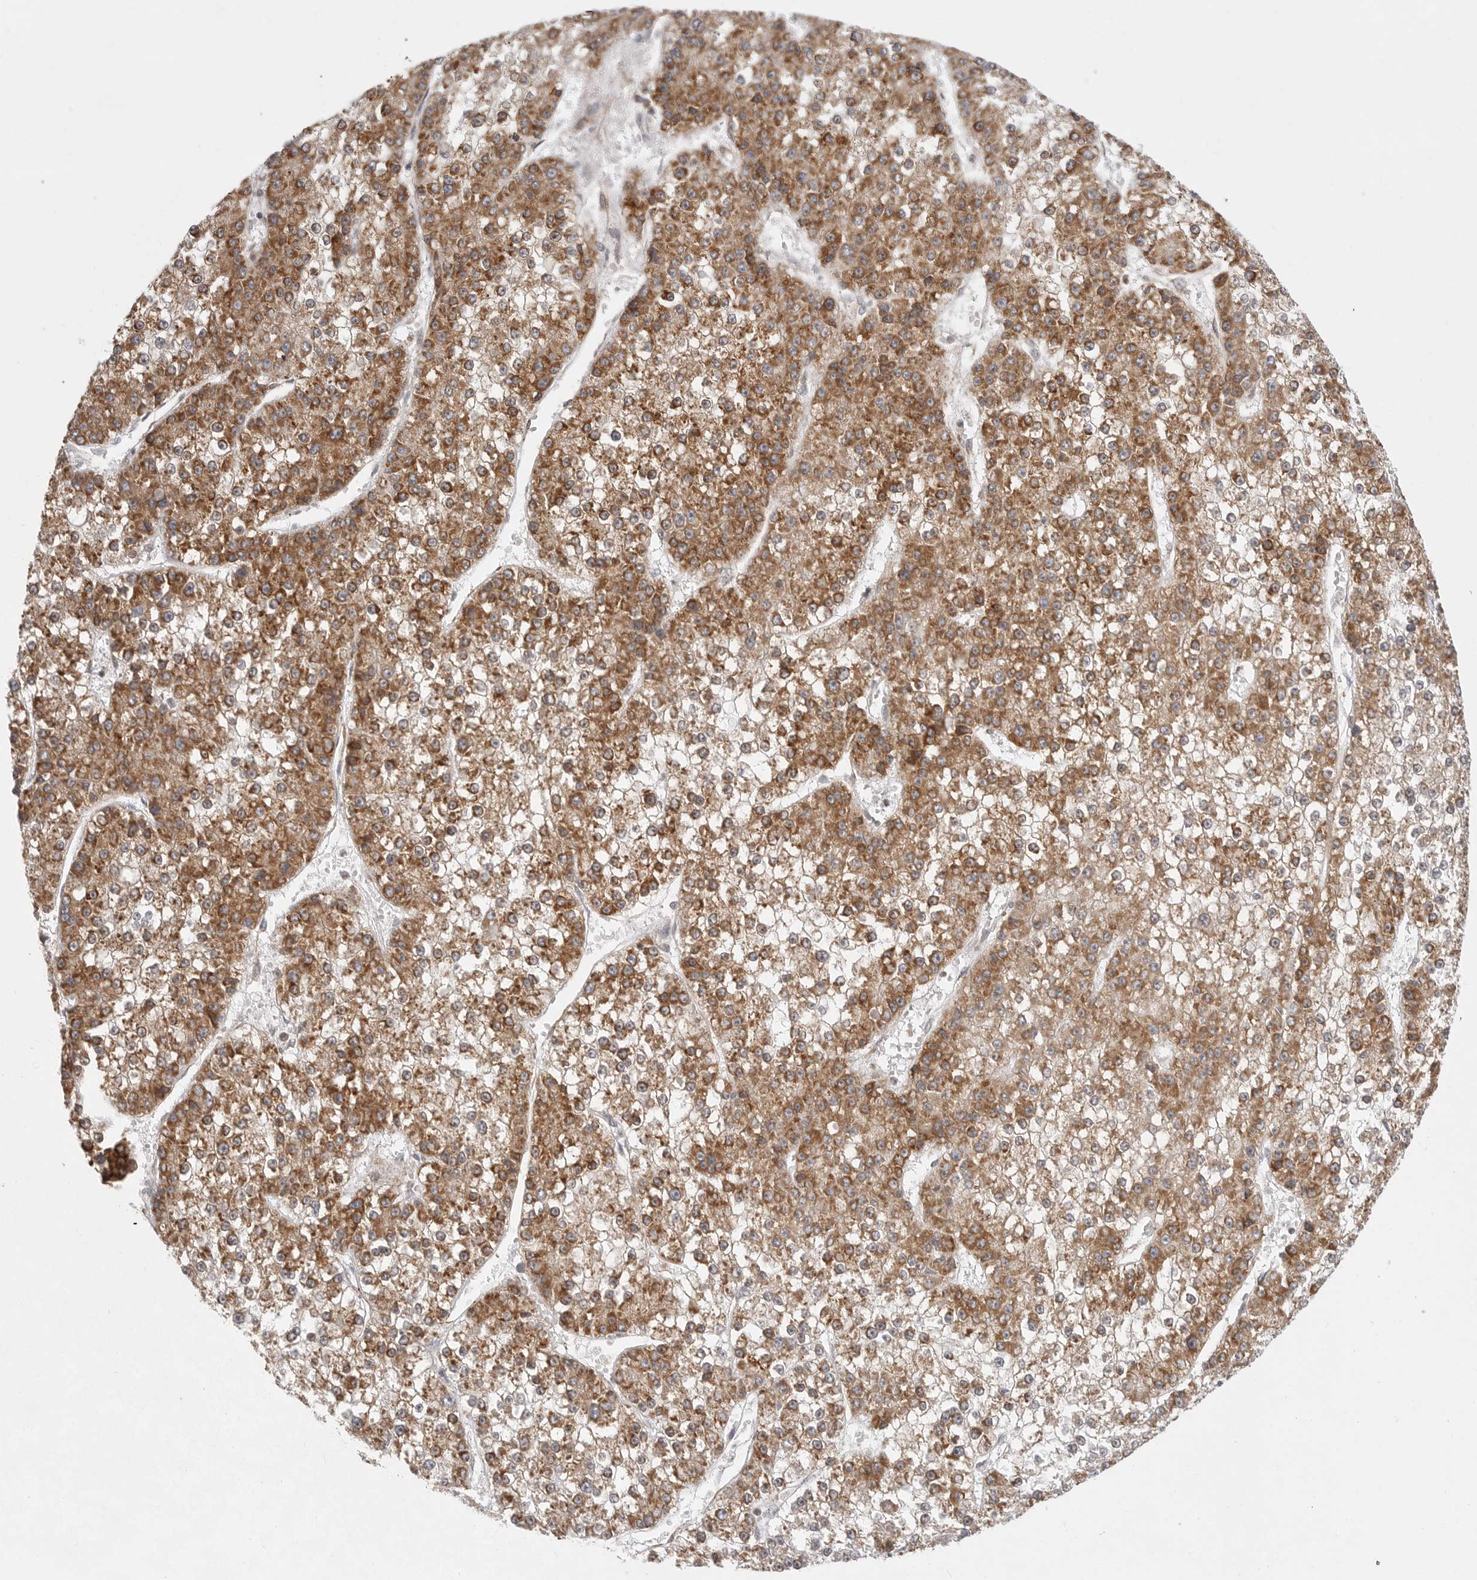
{"staining": {"intensity": "moderate", "quantity": ">75%", "location": "cytoplasmic/membranous"}, "tissue": "liver cancer", "cell_type": "Tumor cells", "image_type": "cancer", "snomed": [{"axis": "morphology", "description": "Carcinoma, Hepatocellular, NOS"}, {"axis": "topography", "description": "Liver"}], "caption": "Immunohistochemical staining of liver cancer (hepatocellular carcinoma) displays medium levels of moderate cytoplasmic/membranous protein positivity in approximately >75% of tumor cells.", "gene": "CERS2", "patient": {"sex": "female", "age": 73}}